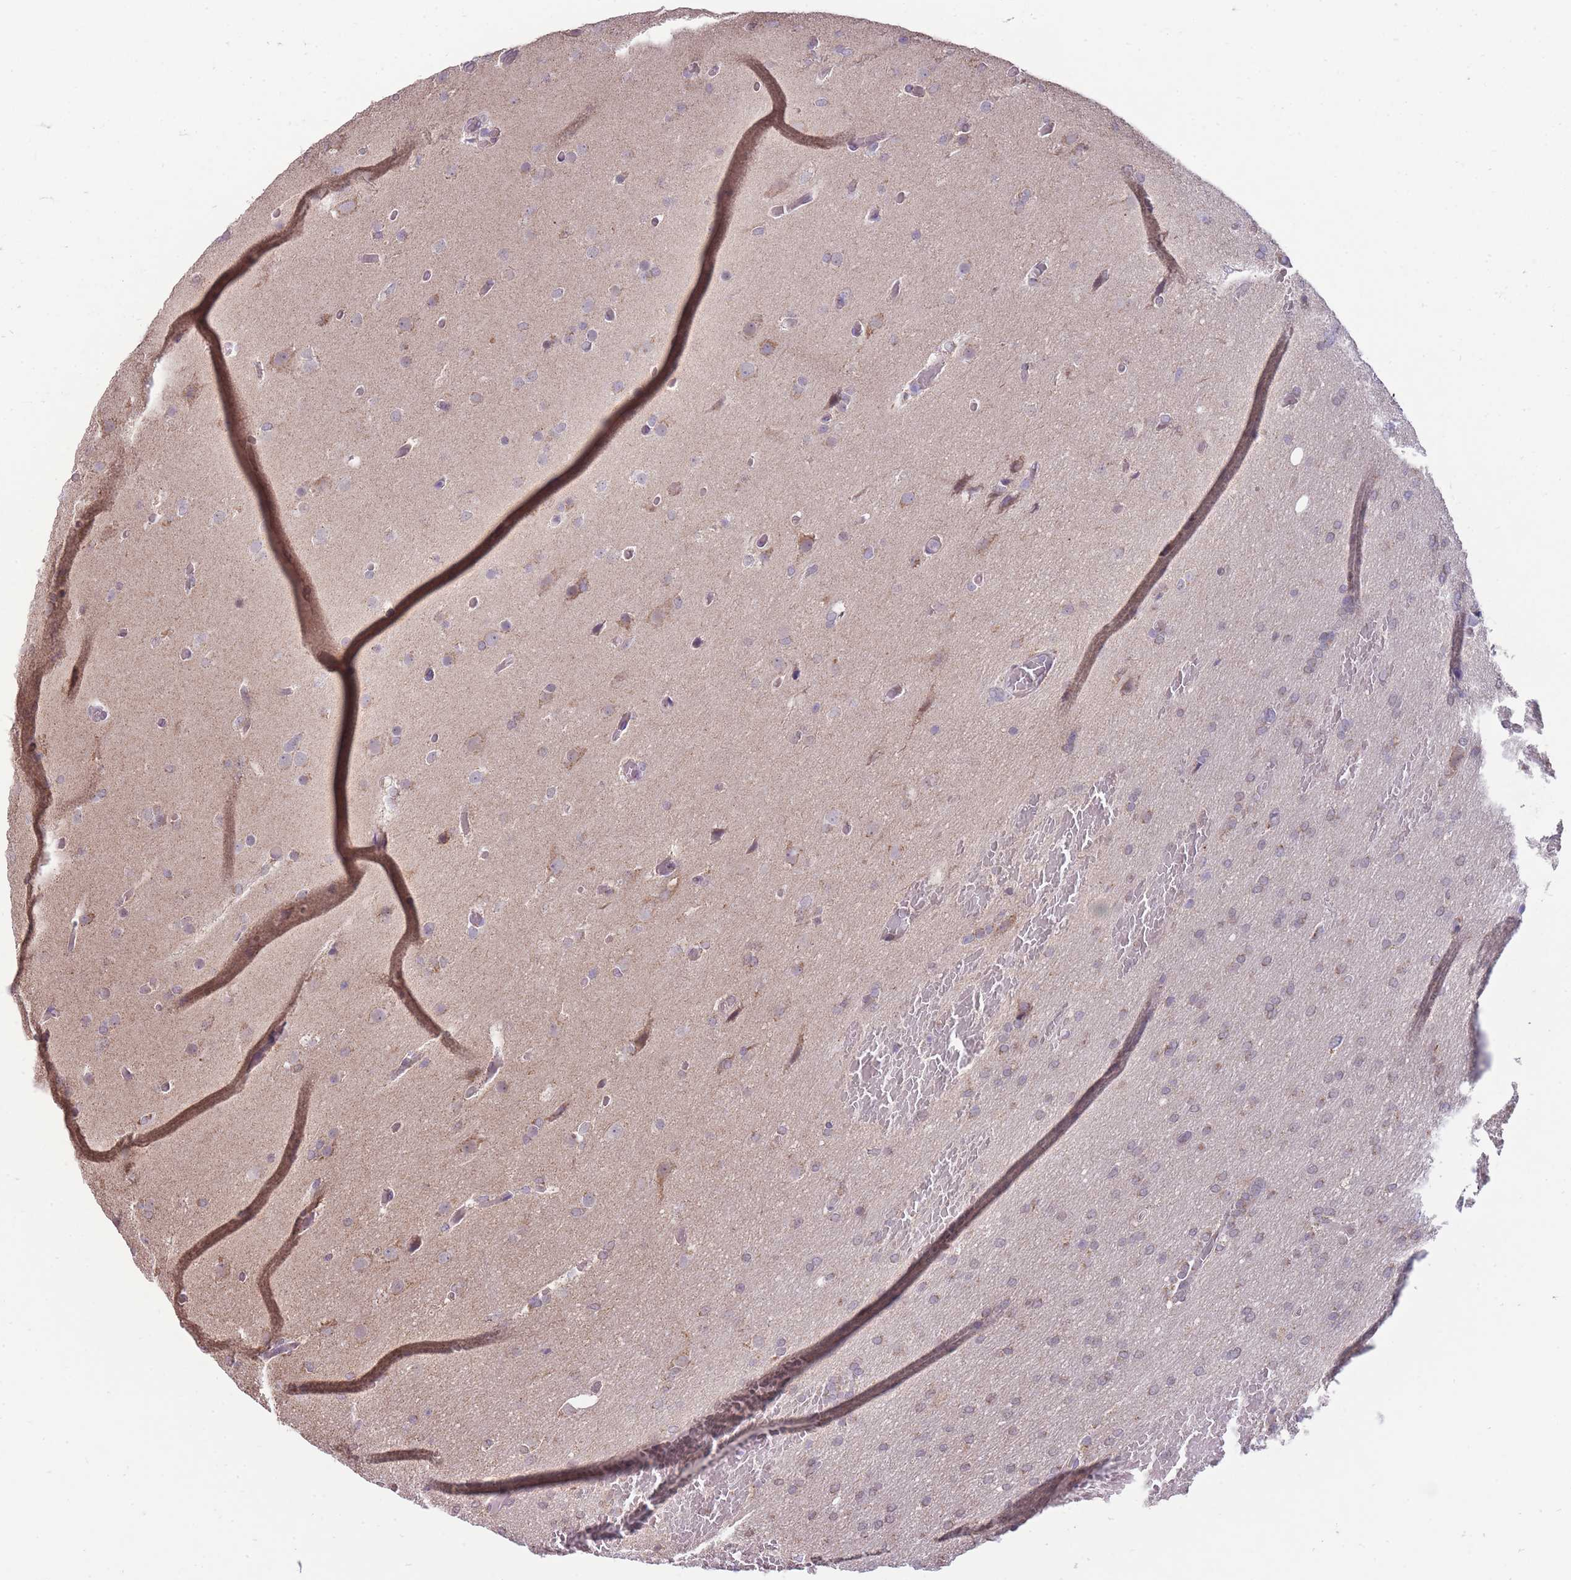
{"staining": {"intensity": "weak", "quantity": "<25%", "location": "cytoplasmic/membranous"}, "tissue": "glioma", "cell_type": "Tumor cells", "image_type": "cancer", "snomed": [{"axis": "morphology", "description": "Glioma, malignant, High grade"}, {"axis": "topography", "description": "Cerebral cortex"}], "caption": "Malignant glioma (high-grade) was stained to show a protein in brown. There is no significant positivity in tumor cells. (Brightfield microscopy of DAB immunohistochemistry at high magnification).", "gene": "NELL1", "patient": {"sex": "female", "age": 36}}